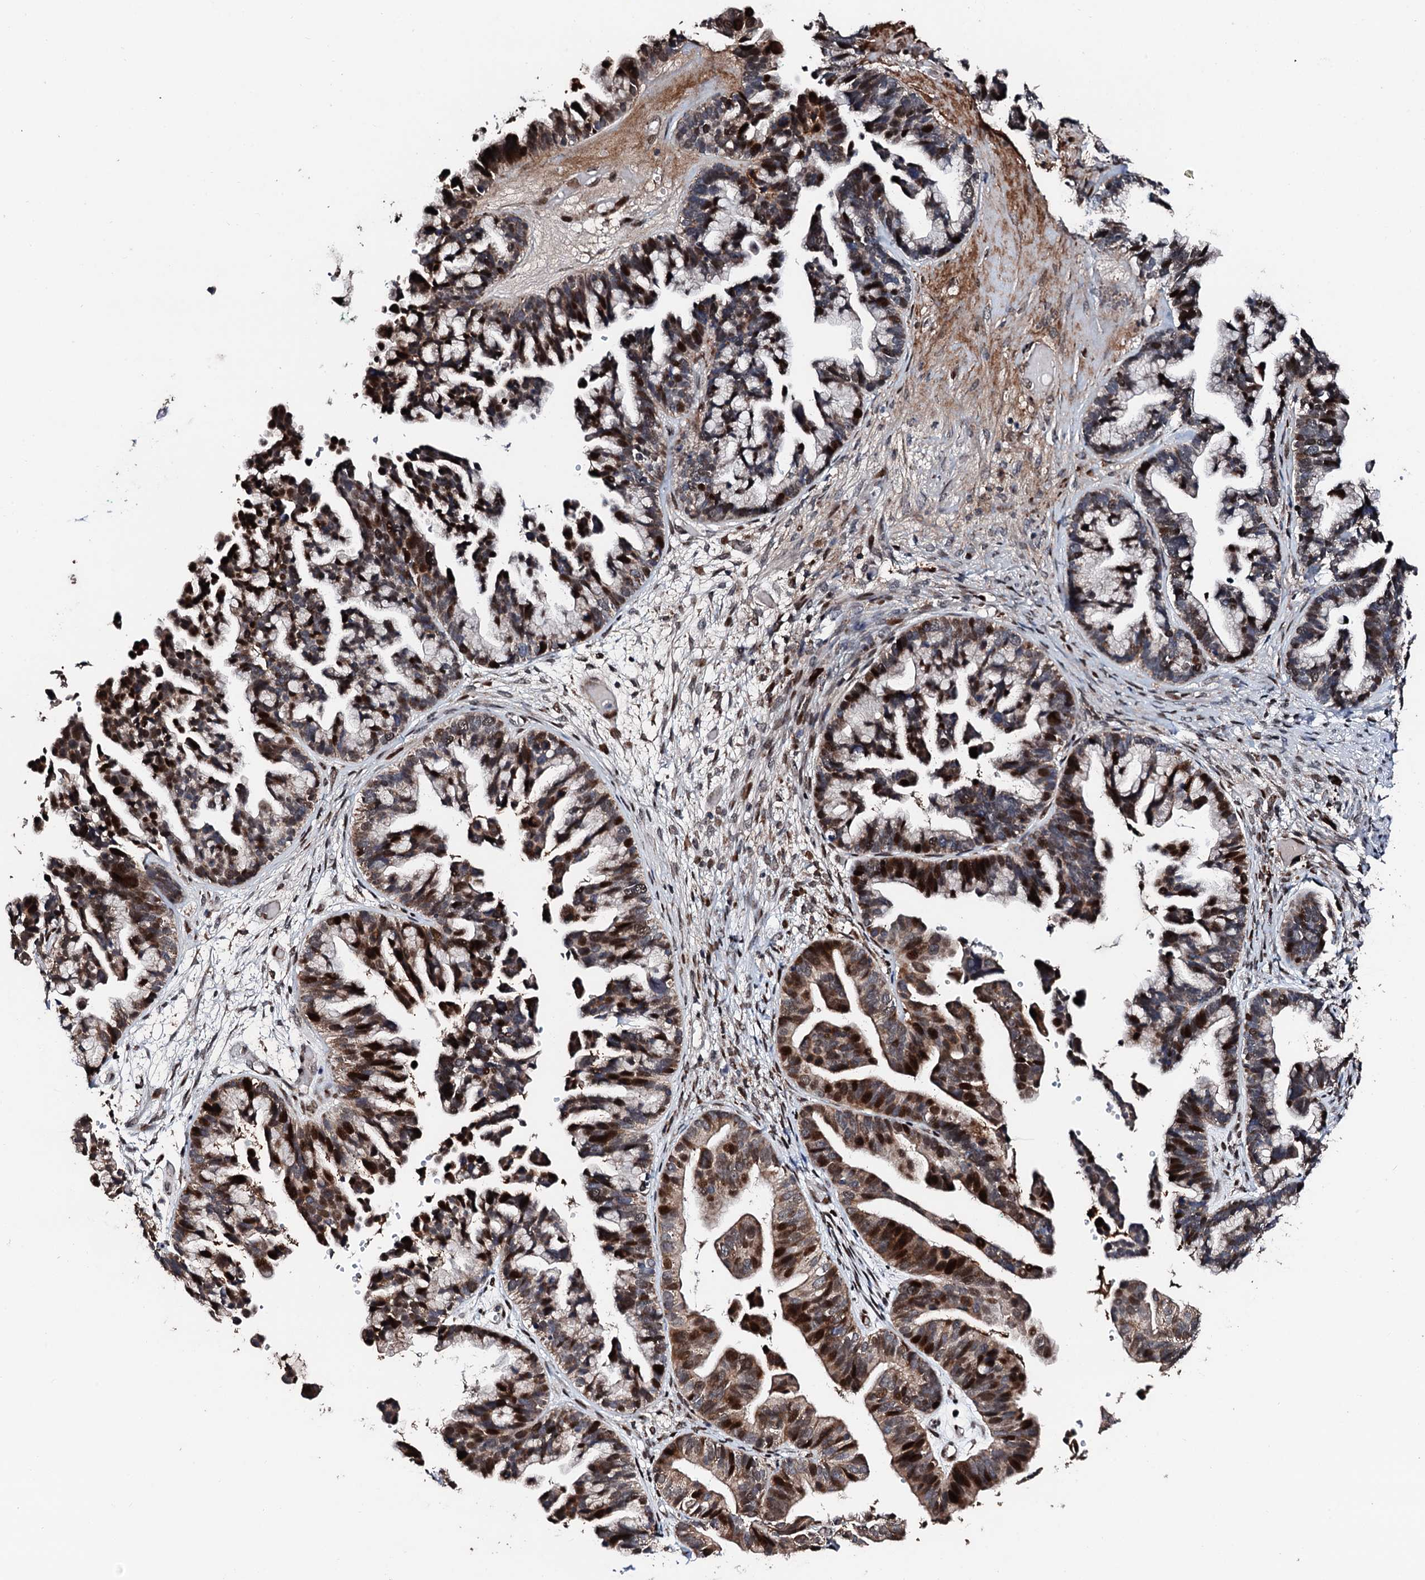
{"staining": {"intensity": "moderate", "quantity": ">75%", "location": "cytoplasmic/membranous,nuclear"}, "tissue": "ovarian cancer", "cell_type": "Tumor cells", "image_type": "cancer", "snomed": [{"axis": "morphology", "description": "Cystadenocarcinoma, serous, NOS"}, {"axis": "topography", "description": "Ovary"}], "caption": "This is an image of IHC staining of ovarian cancer, which shows moderate positivity in the cytoplasmic/membranous and nuclear of tumor cells.", "gene": "KIF18A", "patient": {"sex": "female", "age": 56}}